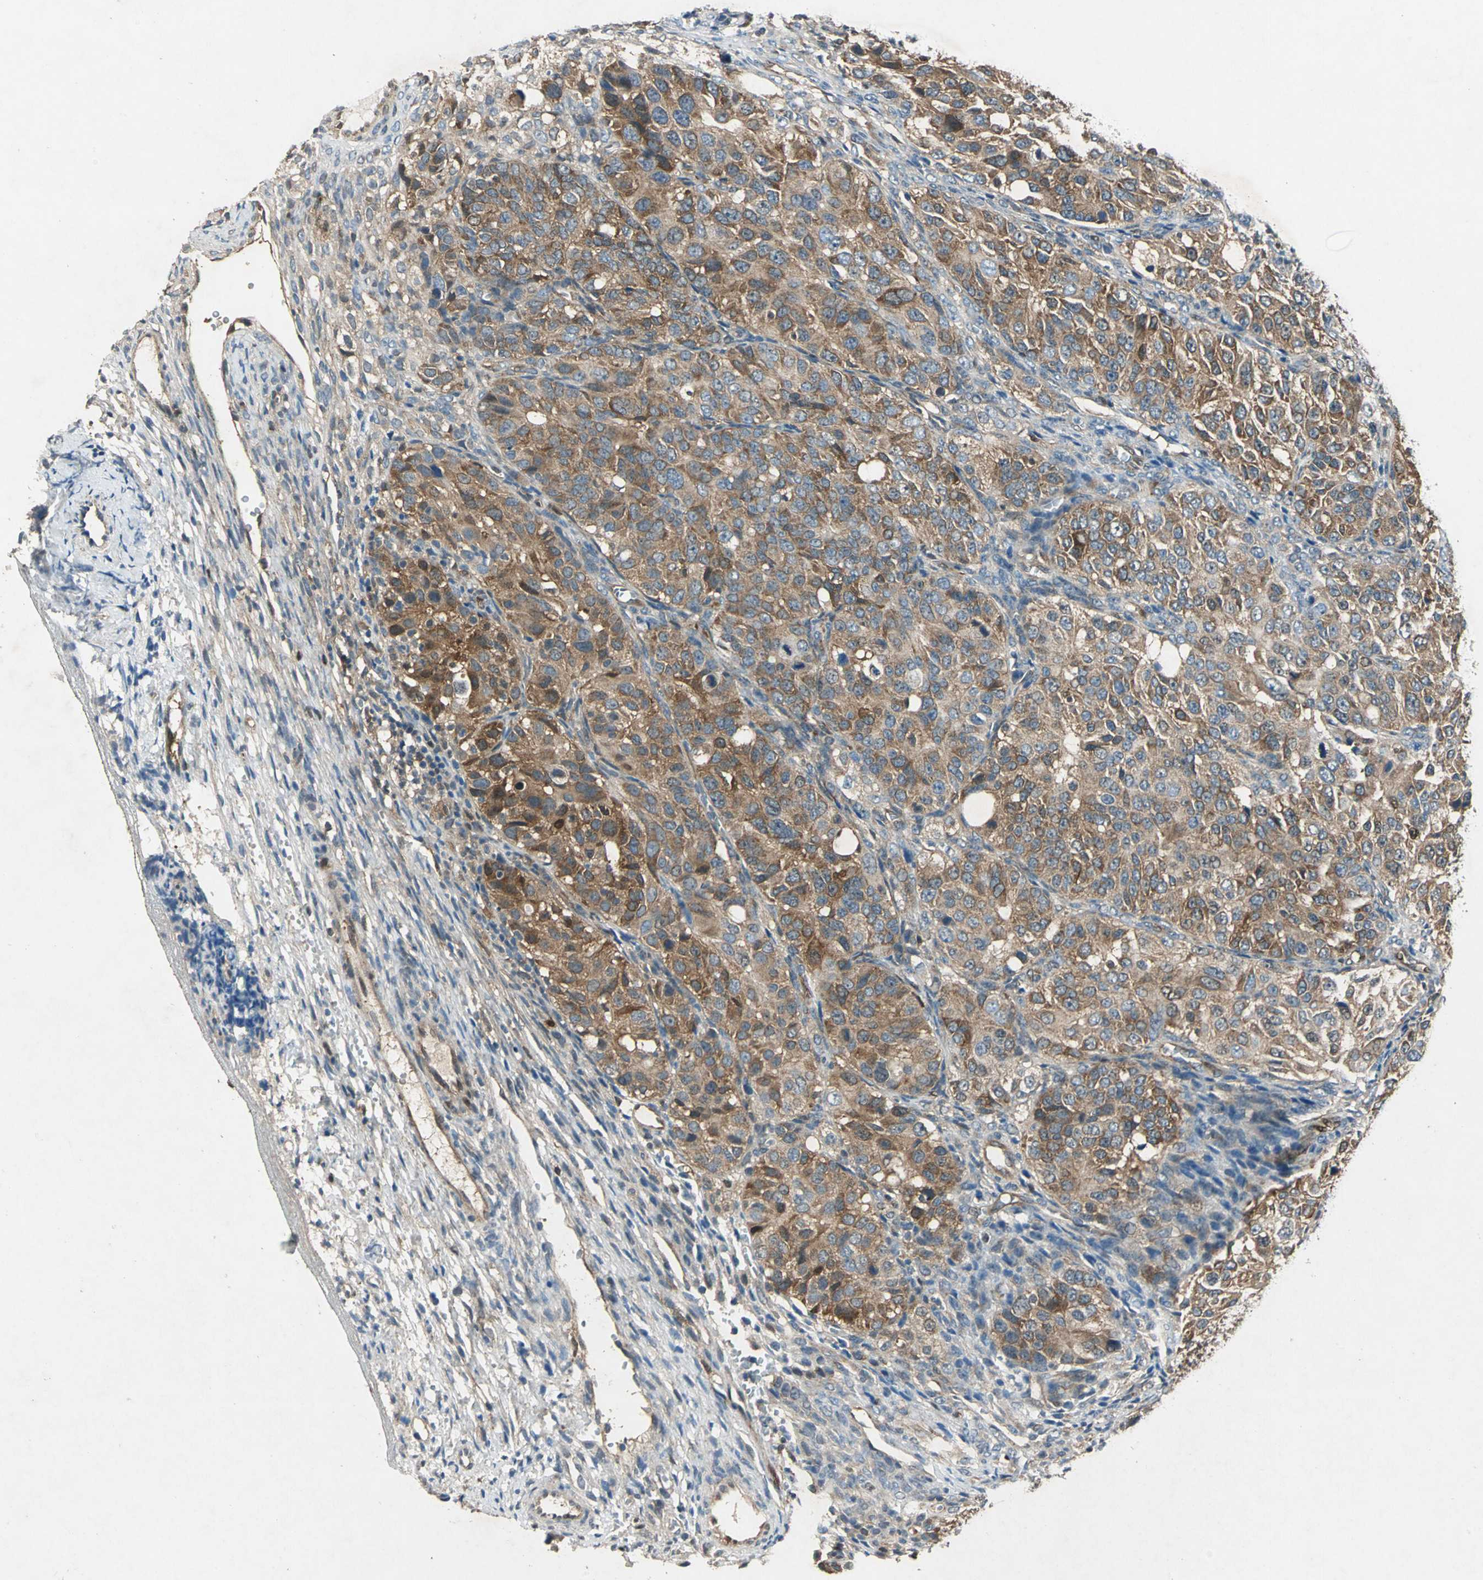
{"staining": {"intensity": "moderate", "quantity": ">75%", "location": "cytoplasmic/membranous"}, "tissue": "ovarian cancer", "cell_type": "Tumor cells", "image_type": "cancer", "snomed": [{"axis": "morphology", "description": "Carcinoma, endometroid"}, {"axis": "topography", "description": "Ovary"}], "caption": "Ovarian cancer (endometroid carcinoma) tissue displays moderate cytoplasmic/membranous expression in approximately >75% of tumor cells, visualized by immunohistochemistry. (DAB (3,3'-diaminobenzidine) IHC, brown staining for protein, blue staining for nuclei).", "gene": "RRM2B", "patient": {"sex": "female", "age": 51}}